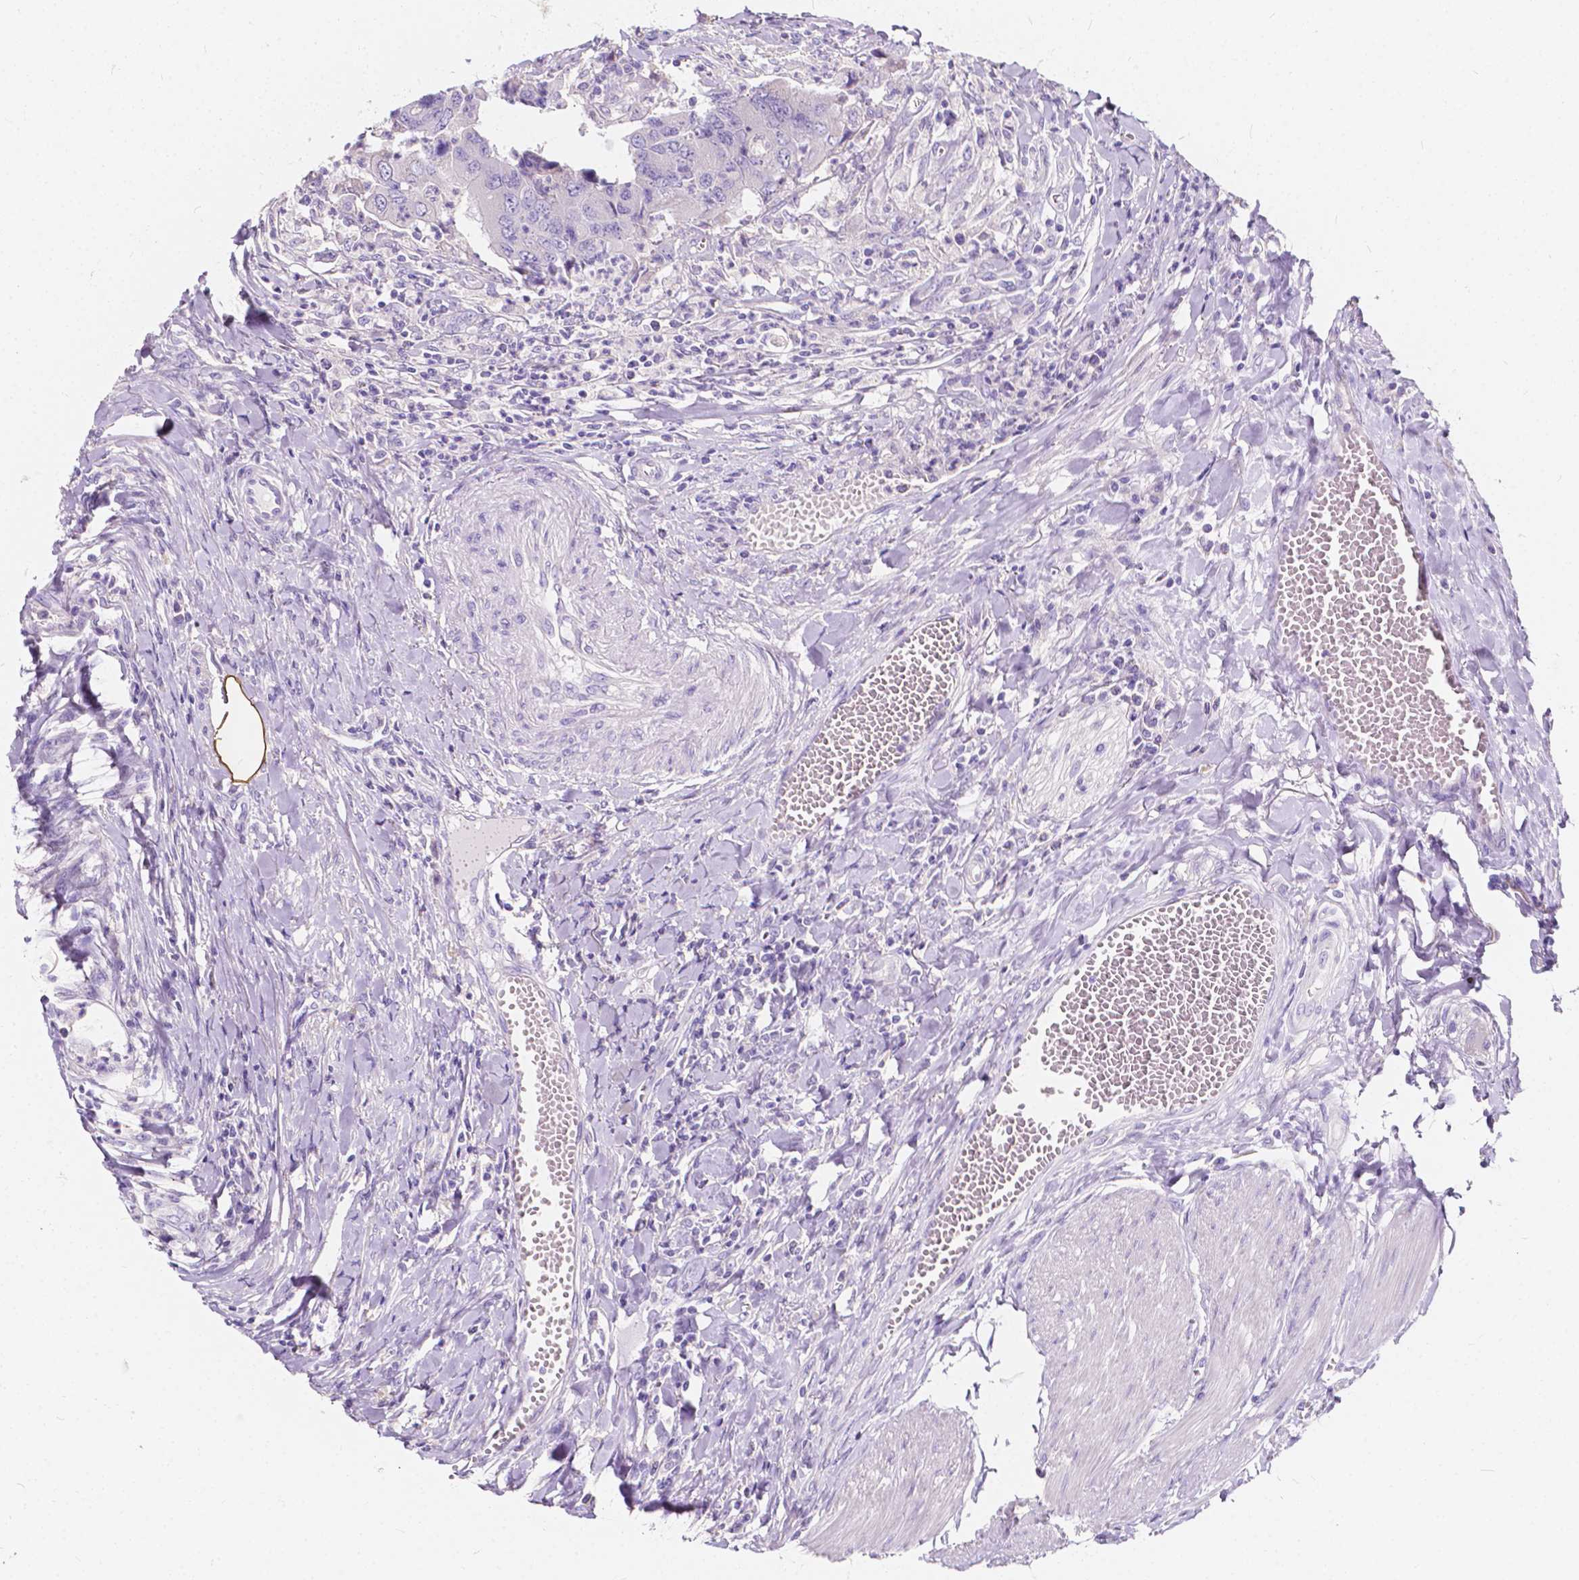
{"staining": {"intensity": "negative", "quantity": "none", "location": "none"}, "tissue": "colorectal cancer", "cell_type": "Tumor cells", "image_type": "cancer", "snomed": [{"axis": "morphology", "description": "Adenocarcinoma, NOS"}, {"axis": "topography", "description": "Colon"}], "caption": "DAB immunohistochemical staining of human colorectal adenocarcinoma displays no significant expression in tumor cells.", "gene": "CLSTN2", "patient": {"sex": "female", "age": 67}}